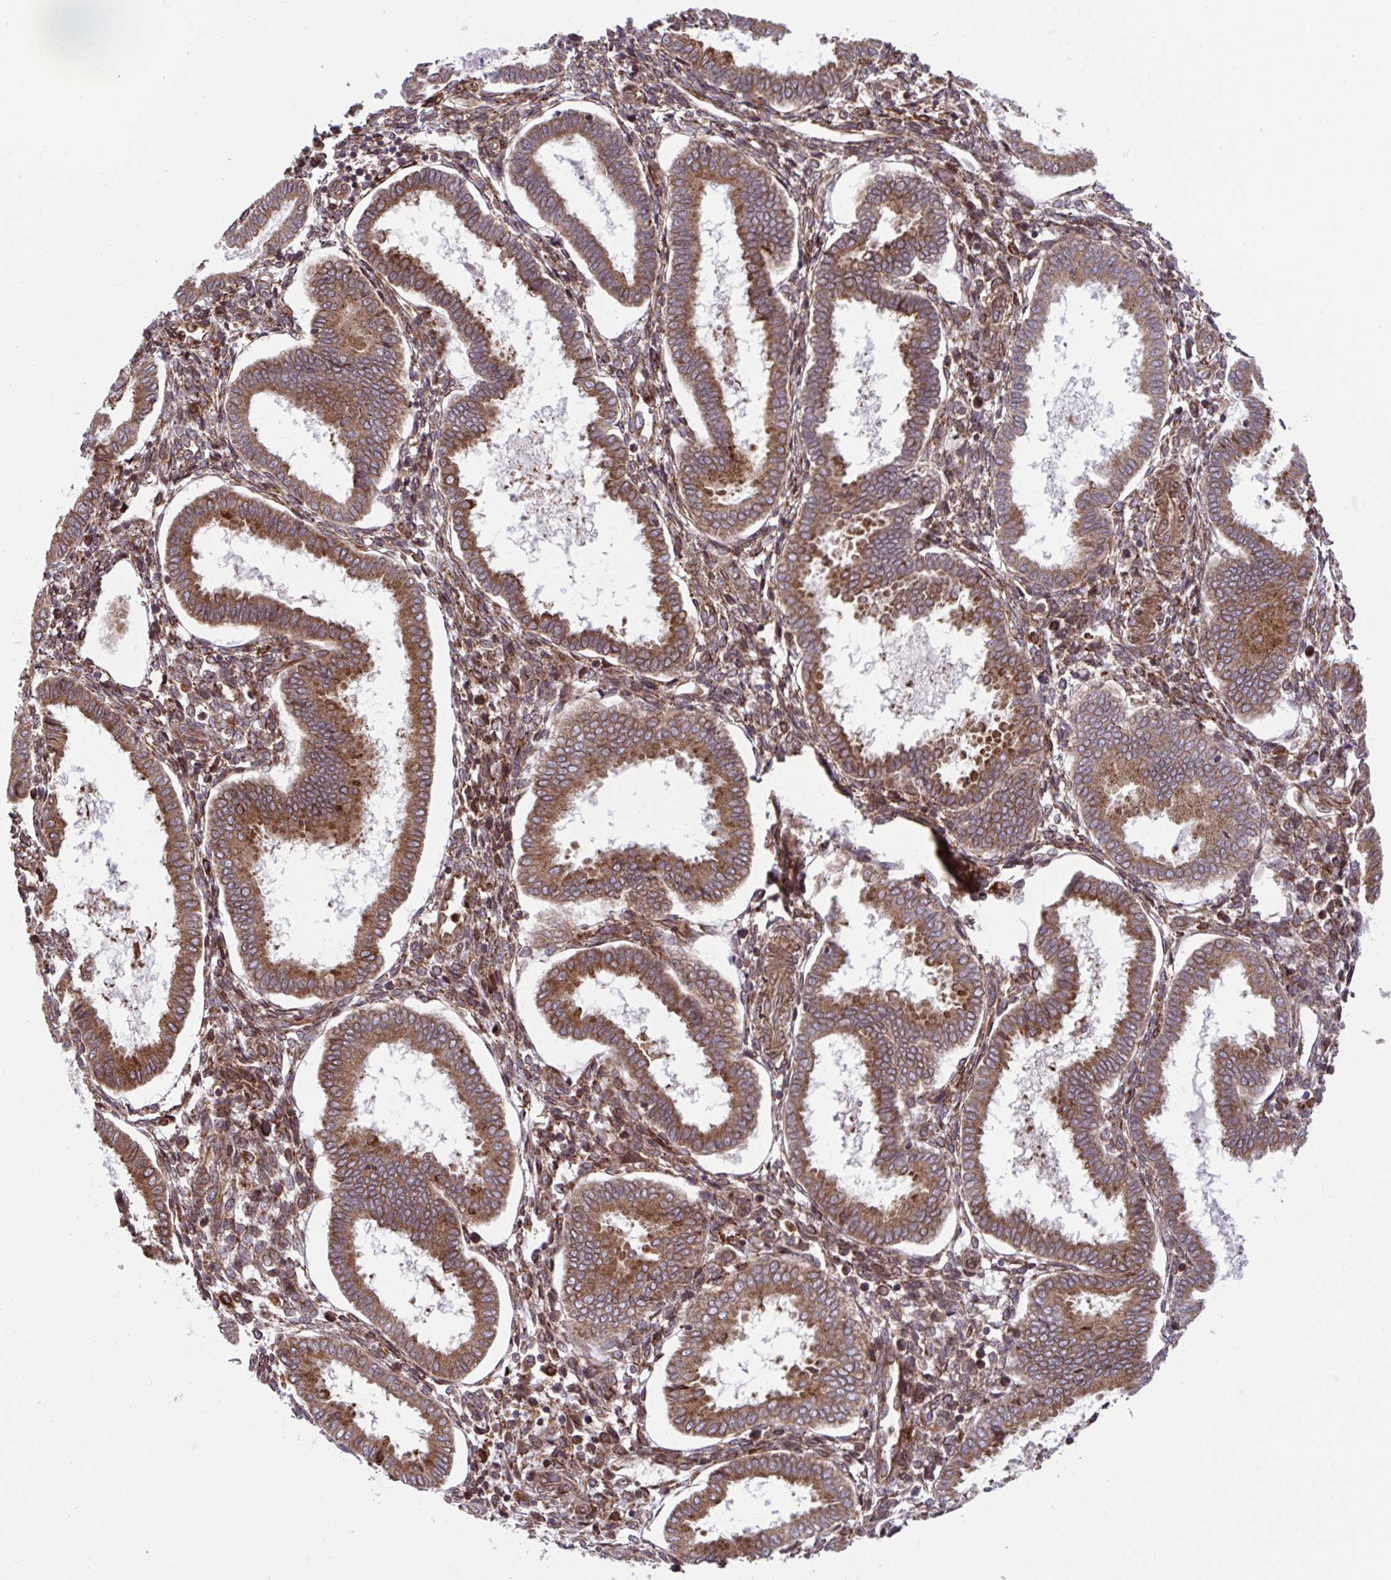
{"staining": {"intensity": "moderate", "quantity": ">75%", "location": "cytoplasmic/membranous"}, "tissue": "endometrium", "cell_type": "Cells in endometrial stroma", "image_type": "normal", "snomed": [{"axis": "morphology", "description": "Normal tissue, NOS"}, {"axis": "topography", "description": "Endometrium"}], "caption": "The micrograph displays immunohistochemical staining of benign endometrium. There is moderate cytoplasmic/membranous expression is appreciated in about >75% of cells in endometrial stroma. The staining is performed using DAB (3,3'-diaminobenzidine) brown chromogen to label protein expression. The nuclei are counter-stained blue using hematoxylin.", "gene": "STIM2", "patient": {"sex": "female", "age": 24}}